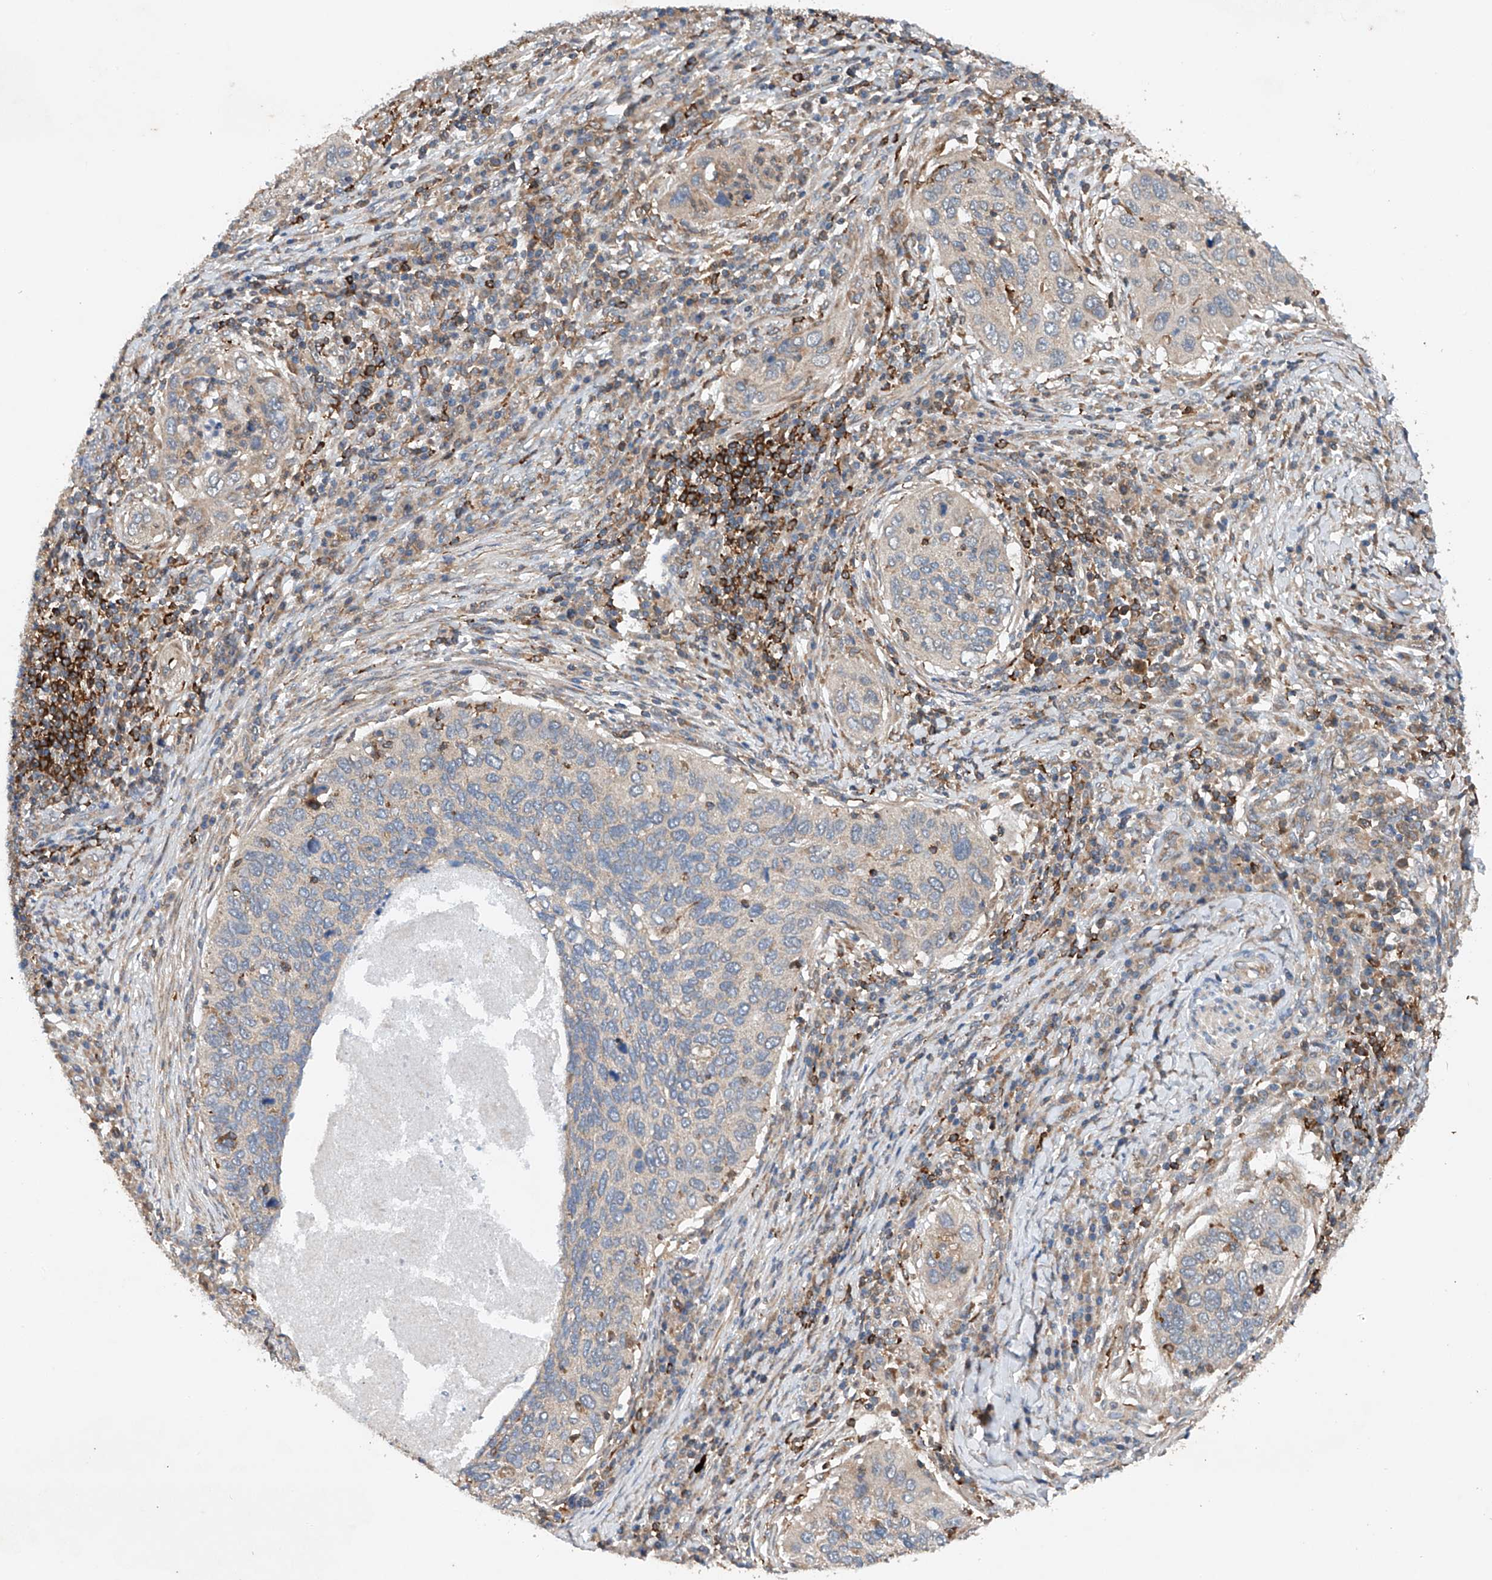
{"staining": {"intensity": "negative", "quantity": "none", "location": "none"}, "tissue": "cervical cancer", "cell_type": "Tumor cells", "image_type": "cancer", "snomed": [{"axis": "morphology", "description": "Squamous cell carcinoma, NOS"}, {"axis": "topography", "description": "Cervix"}], "caption": "Tumor cells are negative for protein expression in human cervical cancer. (Brightfield microscopy of DAB immunohistochemistry at high magnification).", "gene": "CEP85L", "patient": {"sex": "female", "age": 38}}